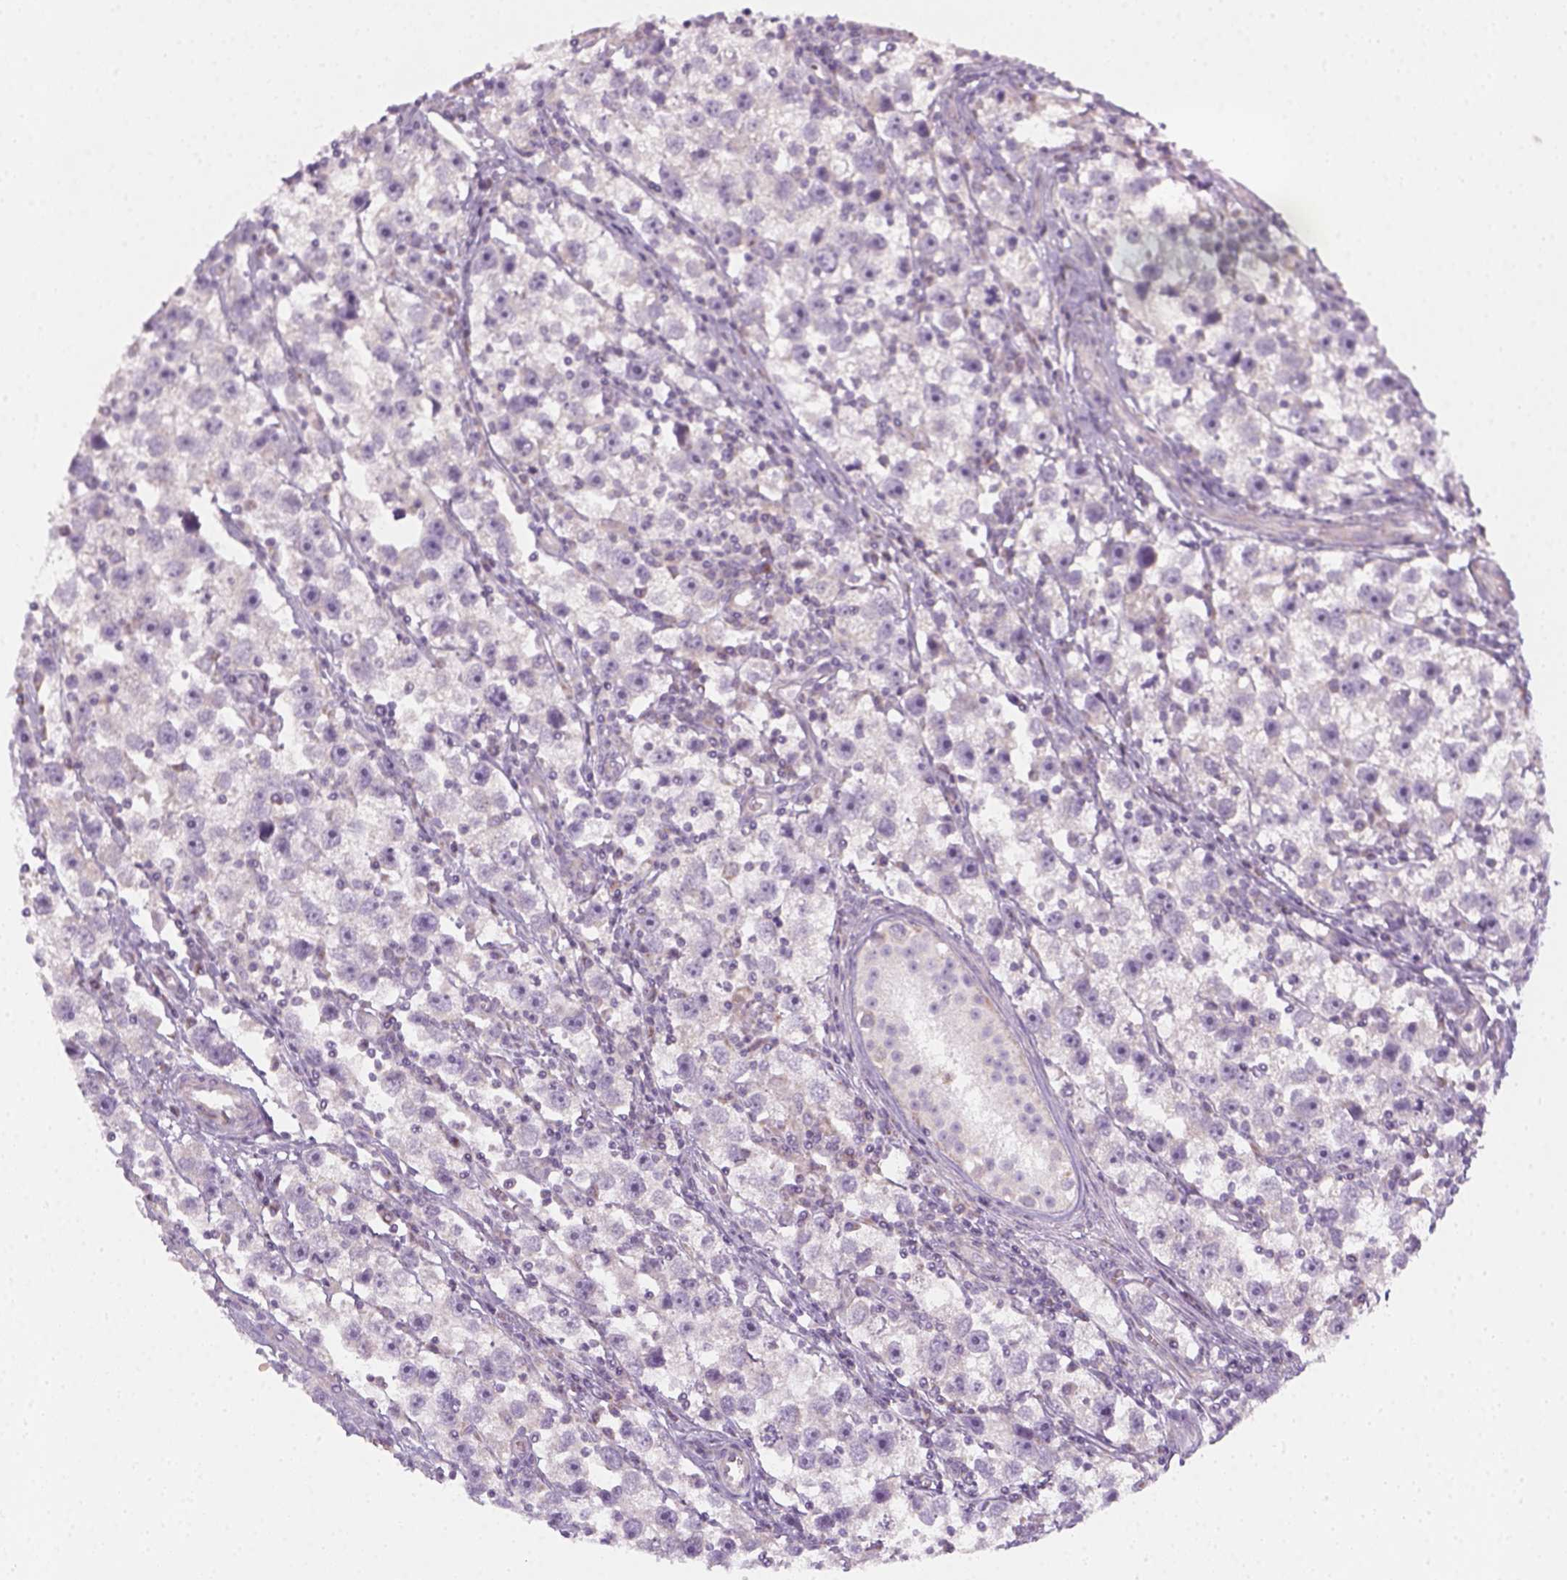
{"staining": {"intensity": "negative", "quantity": "none", "location": "none"}, "tissue": "testis cancer", "cell_type": "Tumor cells", "image_type": "cancer", "snomed": [{"axis": "morphology", "description": "Seminoma, NOS"}, {"axis": "topography", "description": "Testis"}], "caption": "This is an immunohistochemistry (IHC) photomicrograph of human testis cancer (seminoma). There is no staining in tumor cells.", "gene": "AWAT2", "patient": {"sex": "male", "age": 30}}